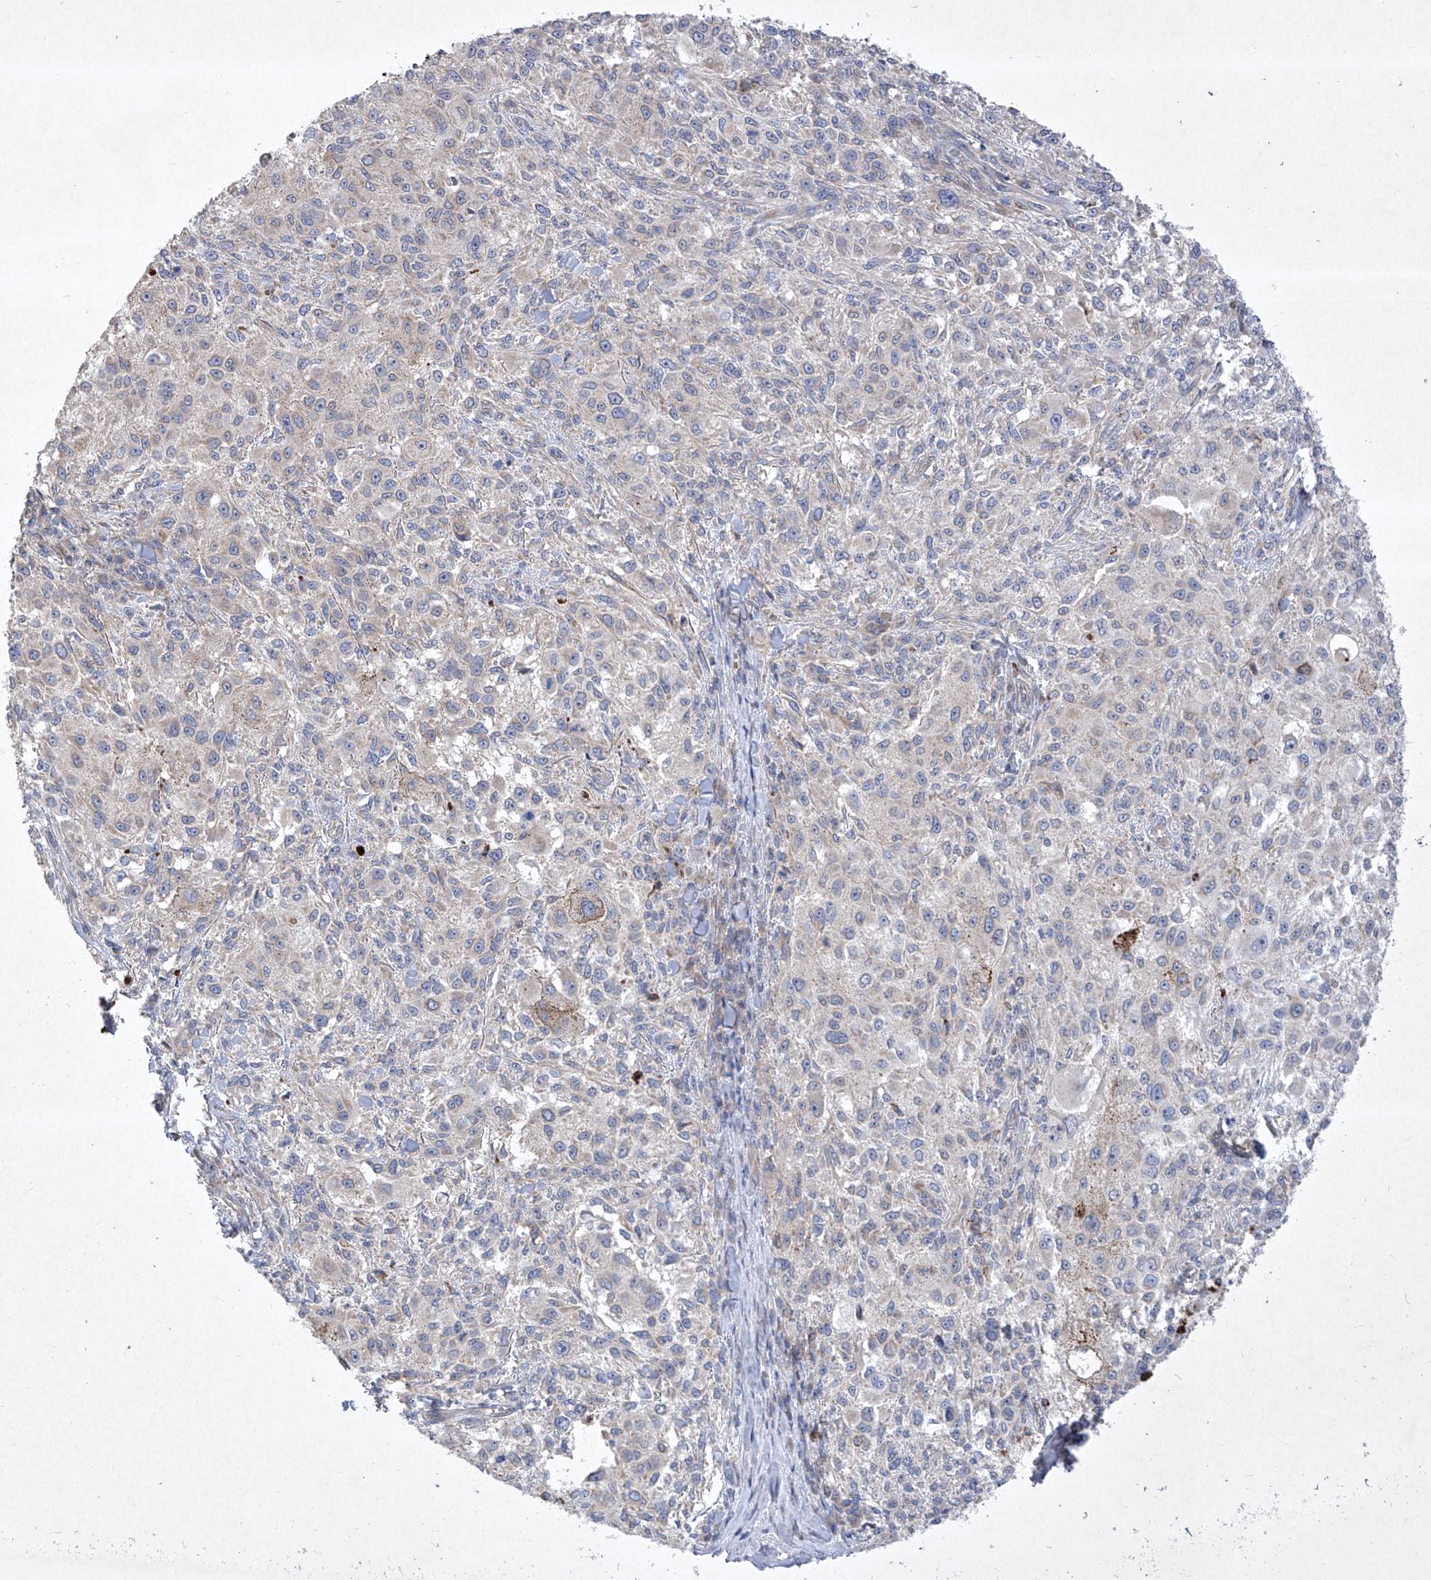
{"staining": {"intensity": "negative", "quantity": "none", "location": "none"}, "tissue": "melanoma", "cell_type": "Tumor cells", "image_type": "cancer", "snomed": [{"axis": "morphology", "description": "Necrosis, NOS"}, {"axis": "morphology", "description": "Malignant melanoma, NOS"}, {"axis": "topography", "description": "Skin"}], "caption": "The immunohistochemistry micrograph has no significant staining in tumor cells of malignant melanoma tissue.", "gene": "COQ3", "patient": {"sex": "female", "age": 87}}